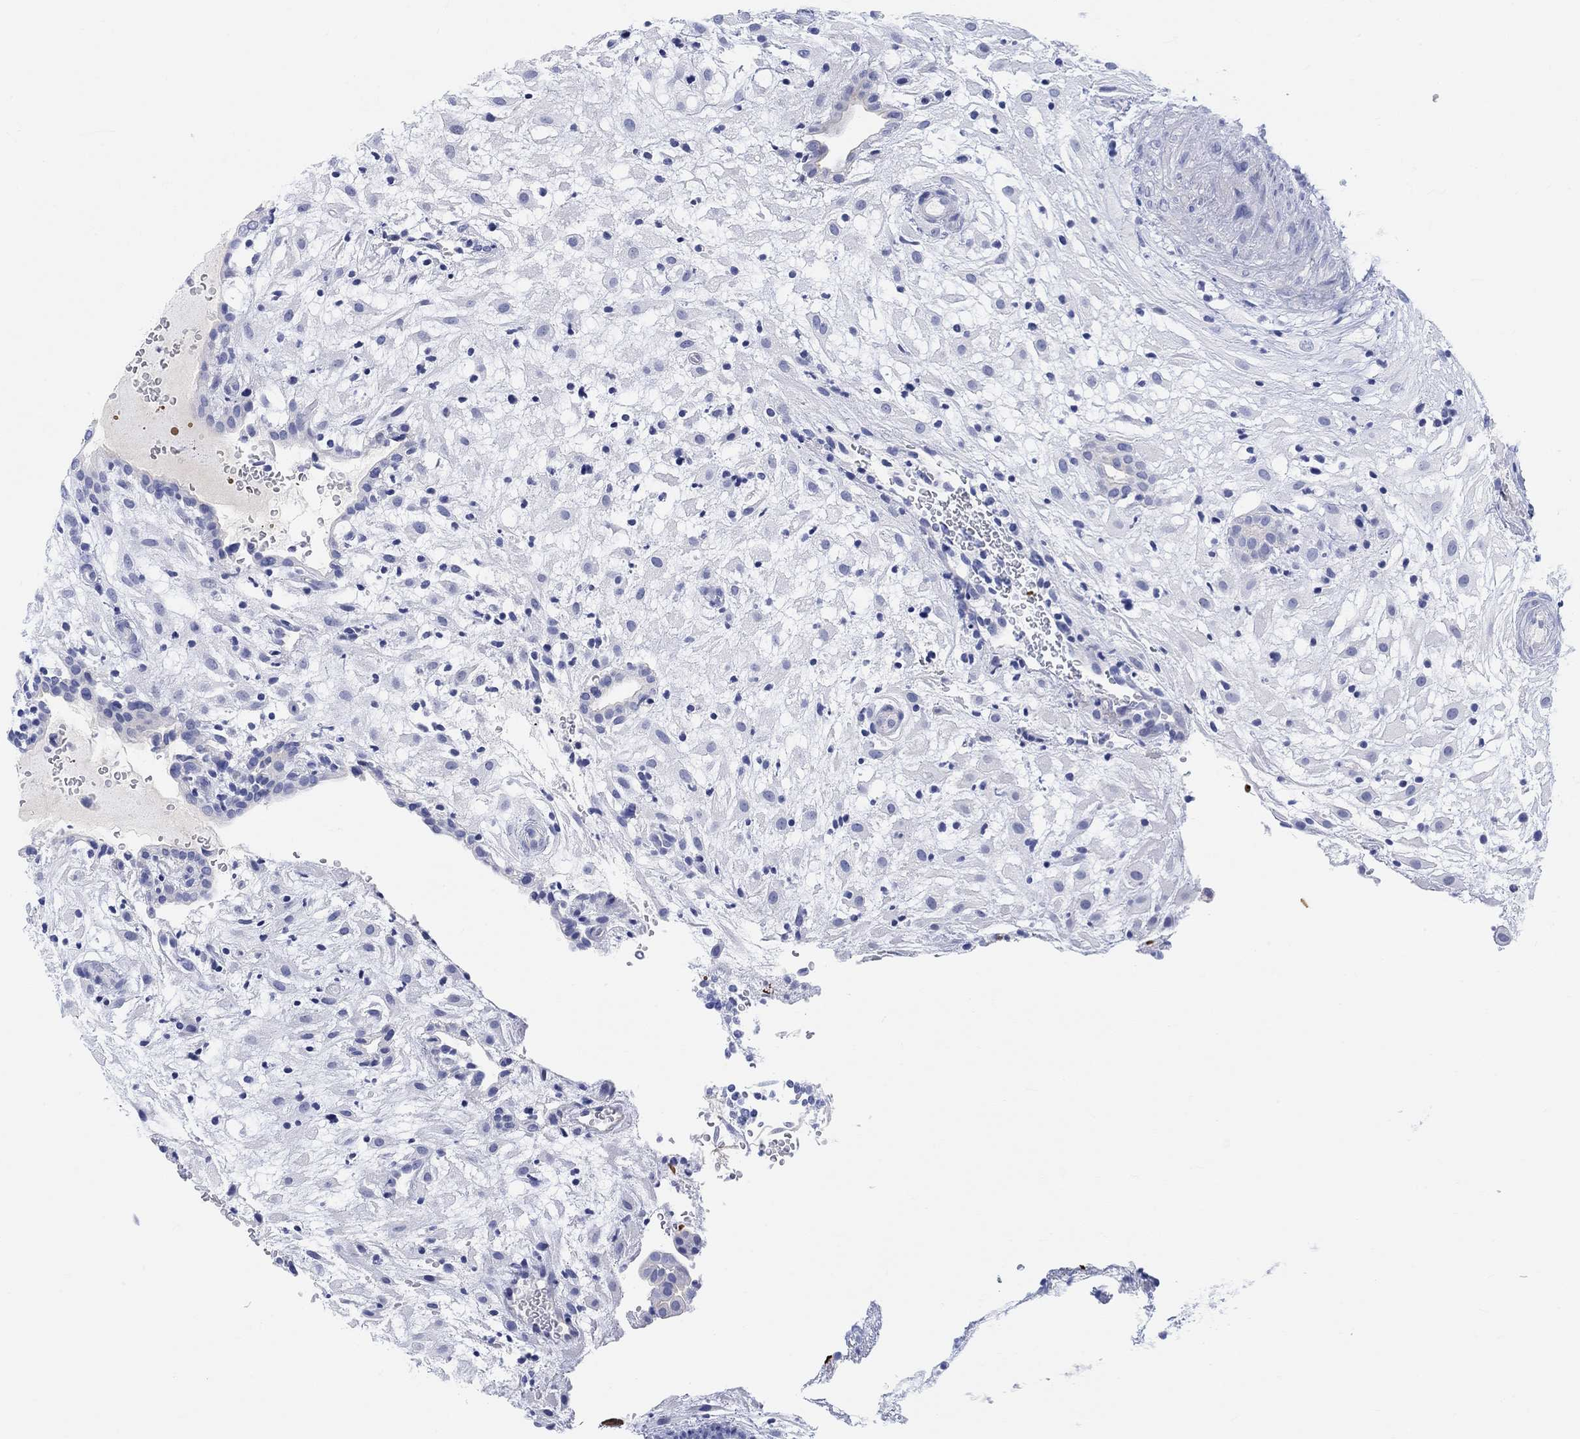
{"staining": {"intensity": "negative", "quantity": "none", "location": "none"}, "tissue": "placenta", "cell_type": "Decidual cells", "image_type": "normal", "snomed": [{"axis": "morphology", "description": "Normal tissue, NOS"}, {"axis": "topography", "description": "Placenta"}], "caption": "A high-resolution histopathology image shows IHC staining of unremarkable placenta, which reveals no significant positivity in decidual cells.", "gene": "XIRP2", "patient": {"sex": "female", "age": 24}}